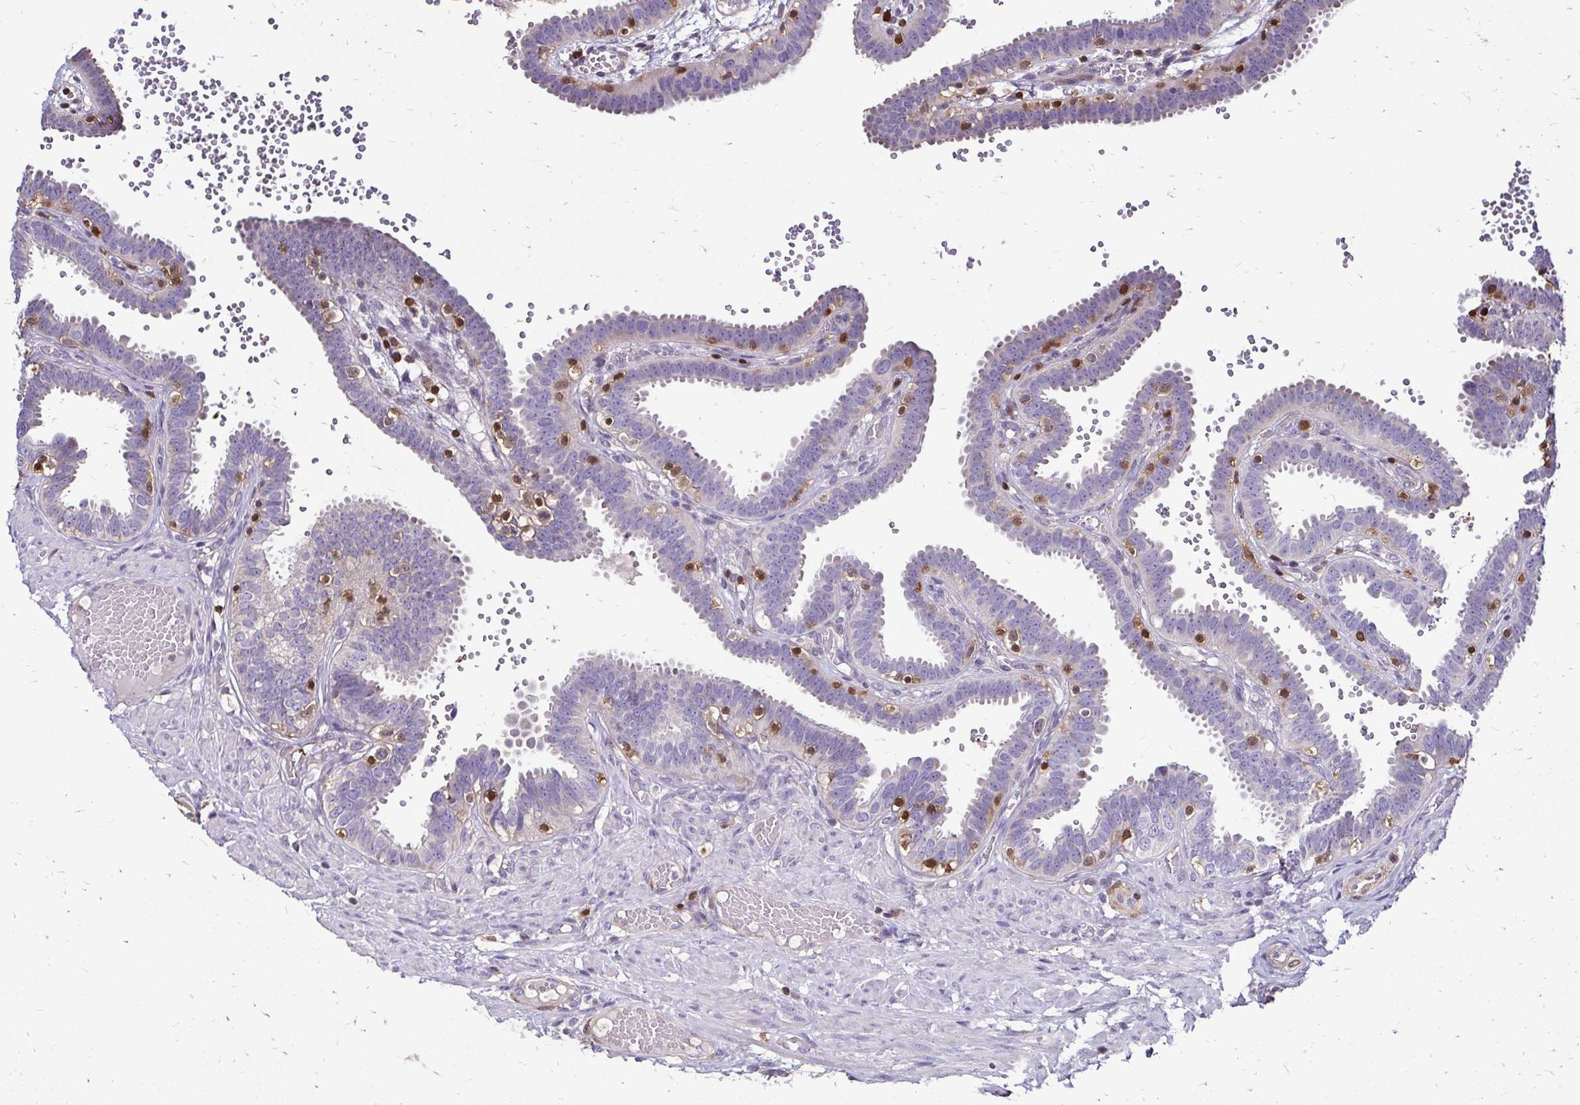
{"staining": {"intensity": "negative", "quantity": "none", "location": "none"}, "tissue": "fallopian tube", "cell_type": "Glandular cells", "image_type": "normal", "snomed": [{"axis": "morphology", "description": "Normal tissue, NOS"}, {"axis": "topography", "description": "Fallopian tube"}], "caption": "IHC image of unremarkable fallopian tube stained for a protein (brown), which reveals no positivity in glandular cells.", "gene": "ZFP1", "patient": {"sex": "female", "age": 37}}